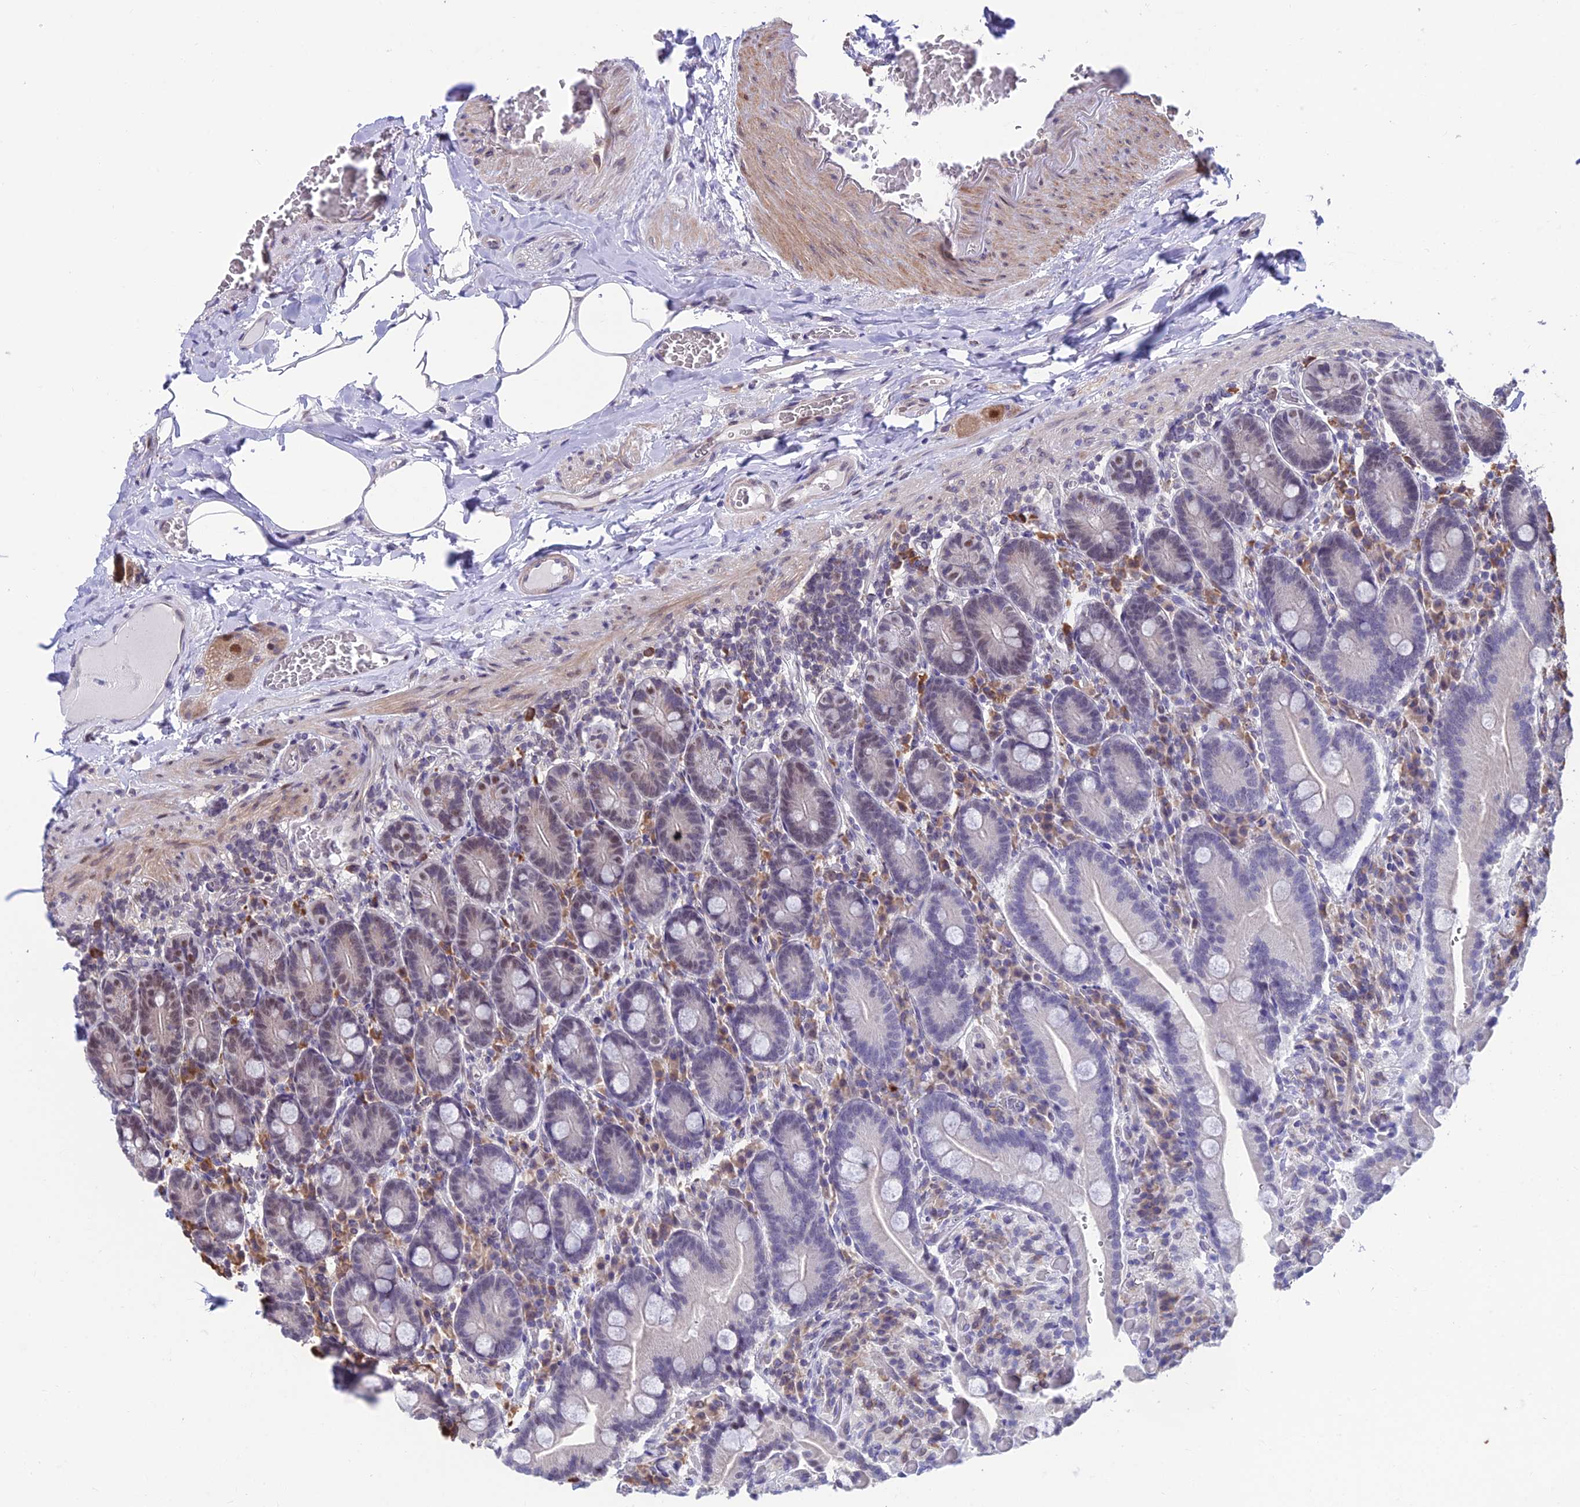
{"staining": {"intensity": "moderate", "quantity": "<25%", "location": "nuclear"}, "tissue": "duodenum", "cell_type": "Glandular cells", "image_type": "normal", "snomed": [{"axis": "morphology", "description": "Normal tissue, NOS"}, {"axis": "topography", "description": "Duodenum"}], "caption": "Benign duodenum was stained to show a protein in brown. There is low levels of moderate nuclear expression in approximately <25% of glandular cells.", "gene": "KIAA1191", "patient": {"sex": "female", "age": 62}}